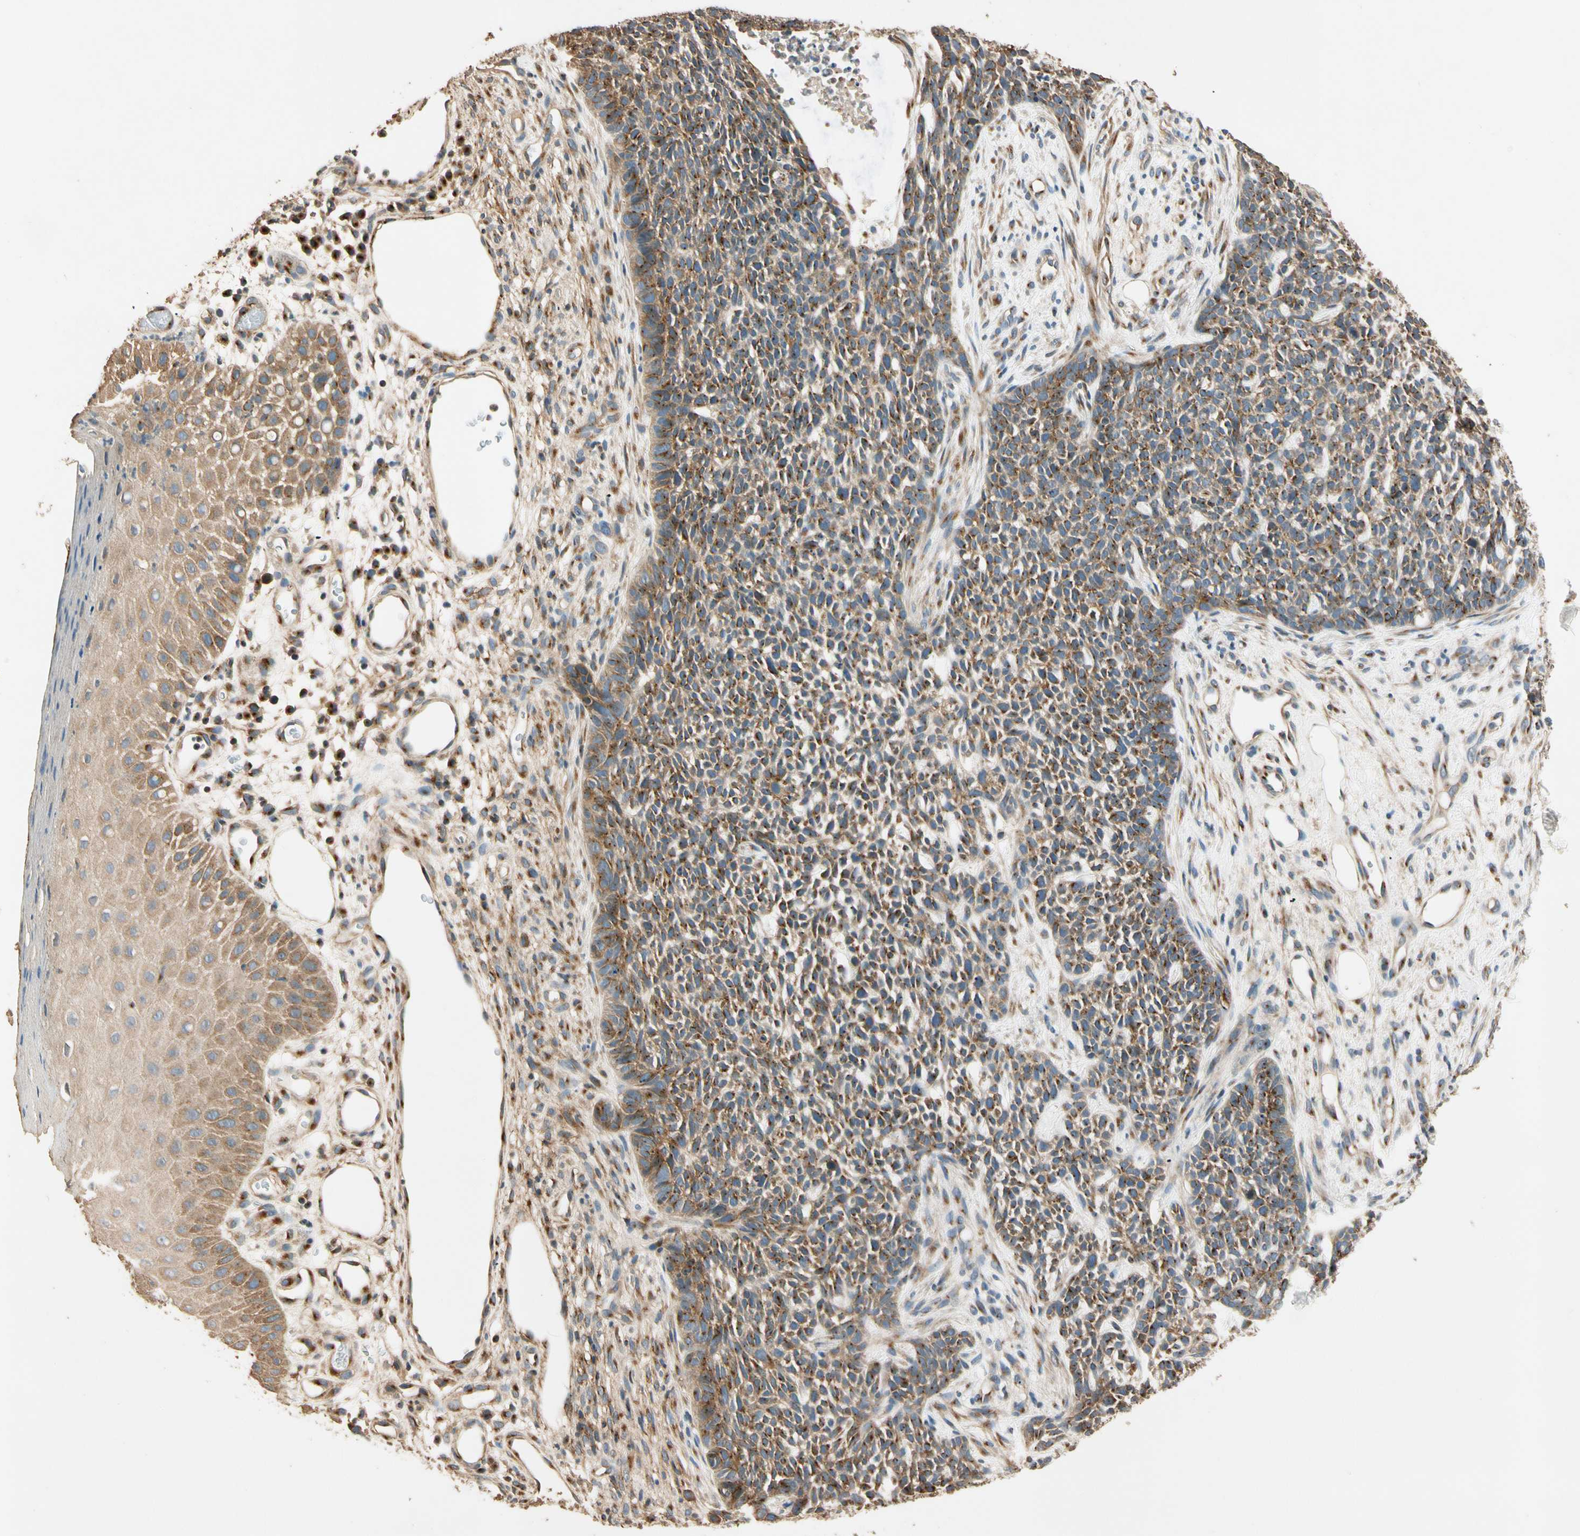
{"staining": {"intensity": "moderate", "quantity": ">75%", "location": "cytoplasmic/membranous"}, "tissue": "skin cancer", "cell_type": "Tumor cells", "image_type": "cancer", "snomed": [{"axis": "morphology", "description": "Basal cell carcinoma"}, {"axis": "topography", "description": "Skin"}], "caption": "Tumor cells exhibit moderate cytoplasmic/membranous positivity in about >75% of cells in skin basal cell carcinoma.", "gene": "AKAP9", "patient": {"sex": "female", "age": 84}}